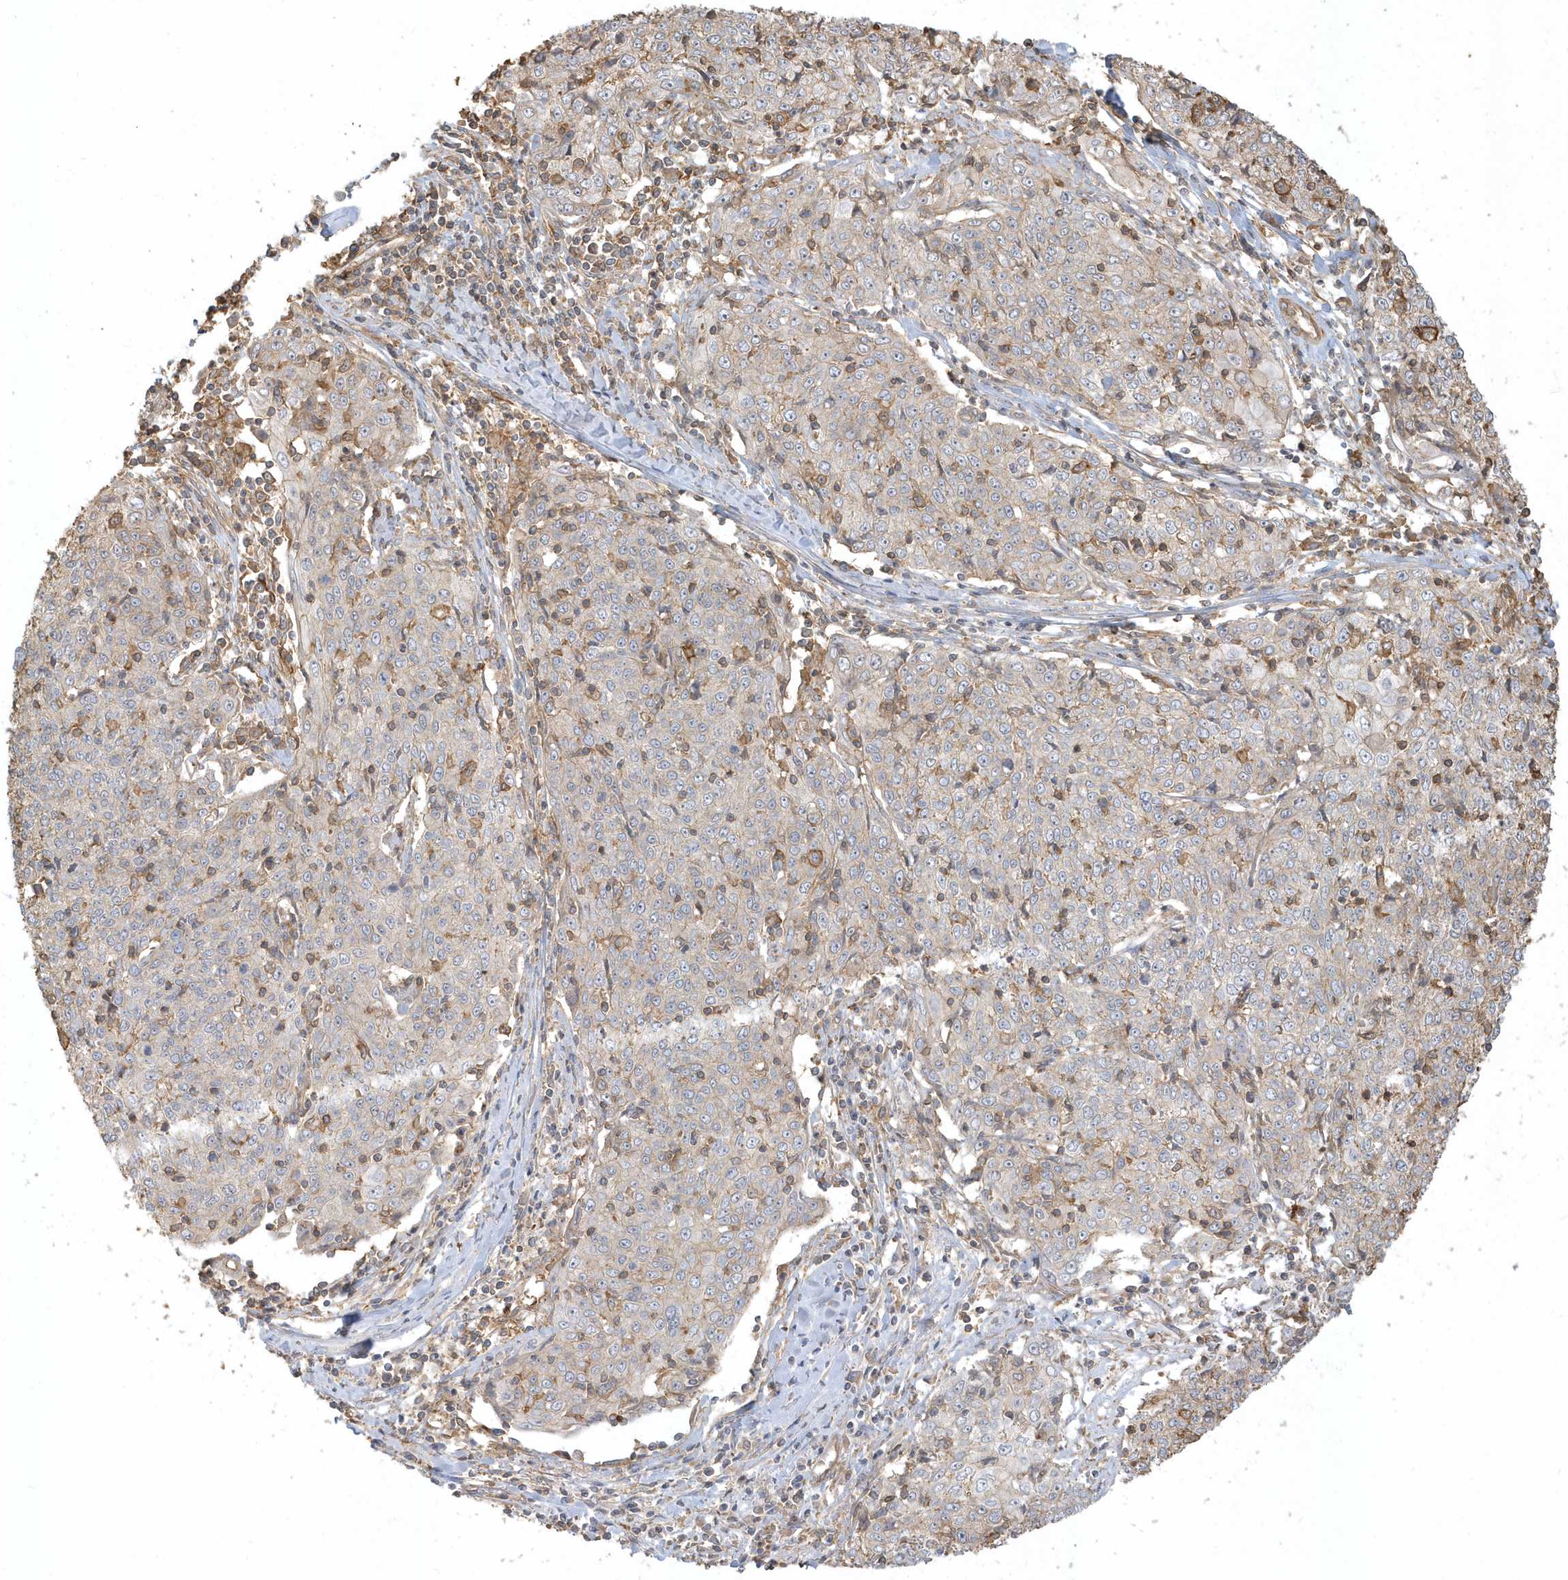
{"staining": {"intensity": "negative", "quantity": "none", "location": "none"}, "tissue": "cervical cancer", "cell_type": "Tumor cells", "image_type": "cancer", "snomed": [{"axis": "morphology", "description": "Squamous cell carcinoma, NOS"}, {"axis": "topography", "description": "Cervix"}], "caption": "IHC photomicrograph of cervical squamous cell carcinoma stained for a protein (brown), which exhibits no staining in tumor cells.", "gene": "ZBTB8A", "patient": {"sex": "female", "age": 48}}